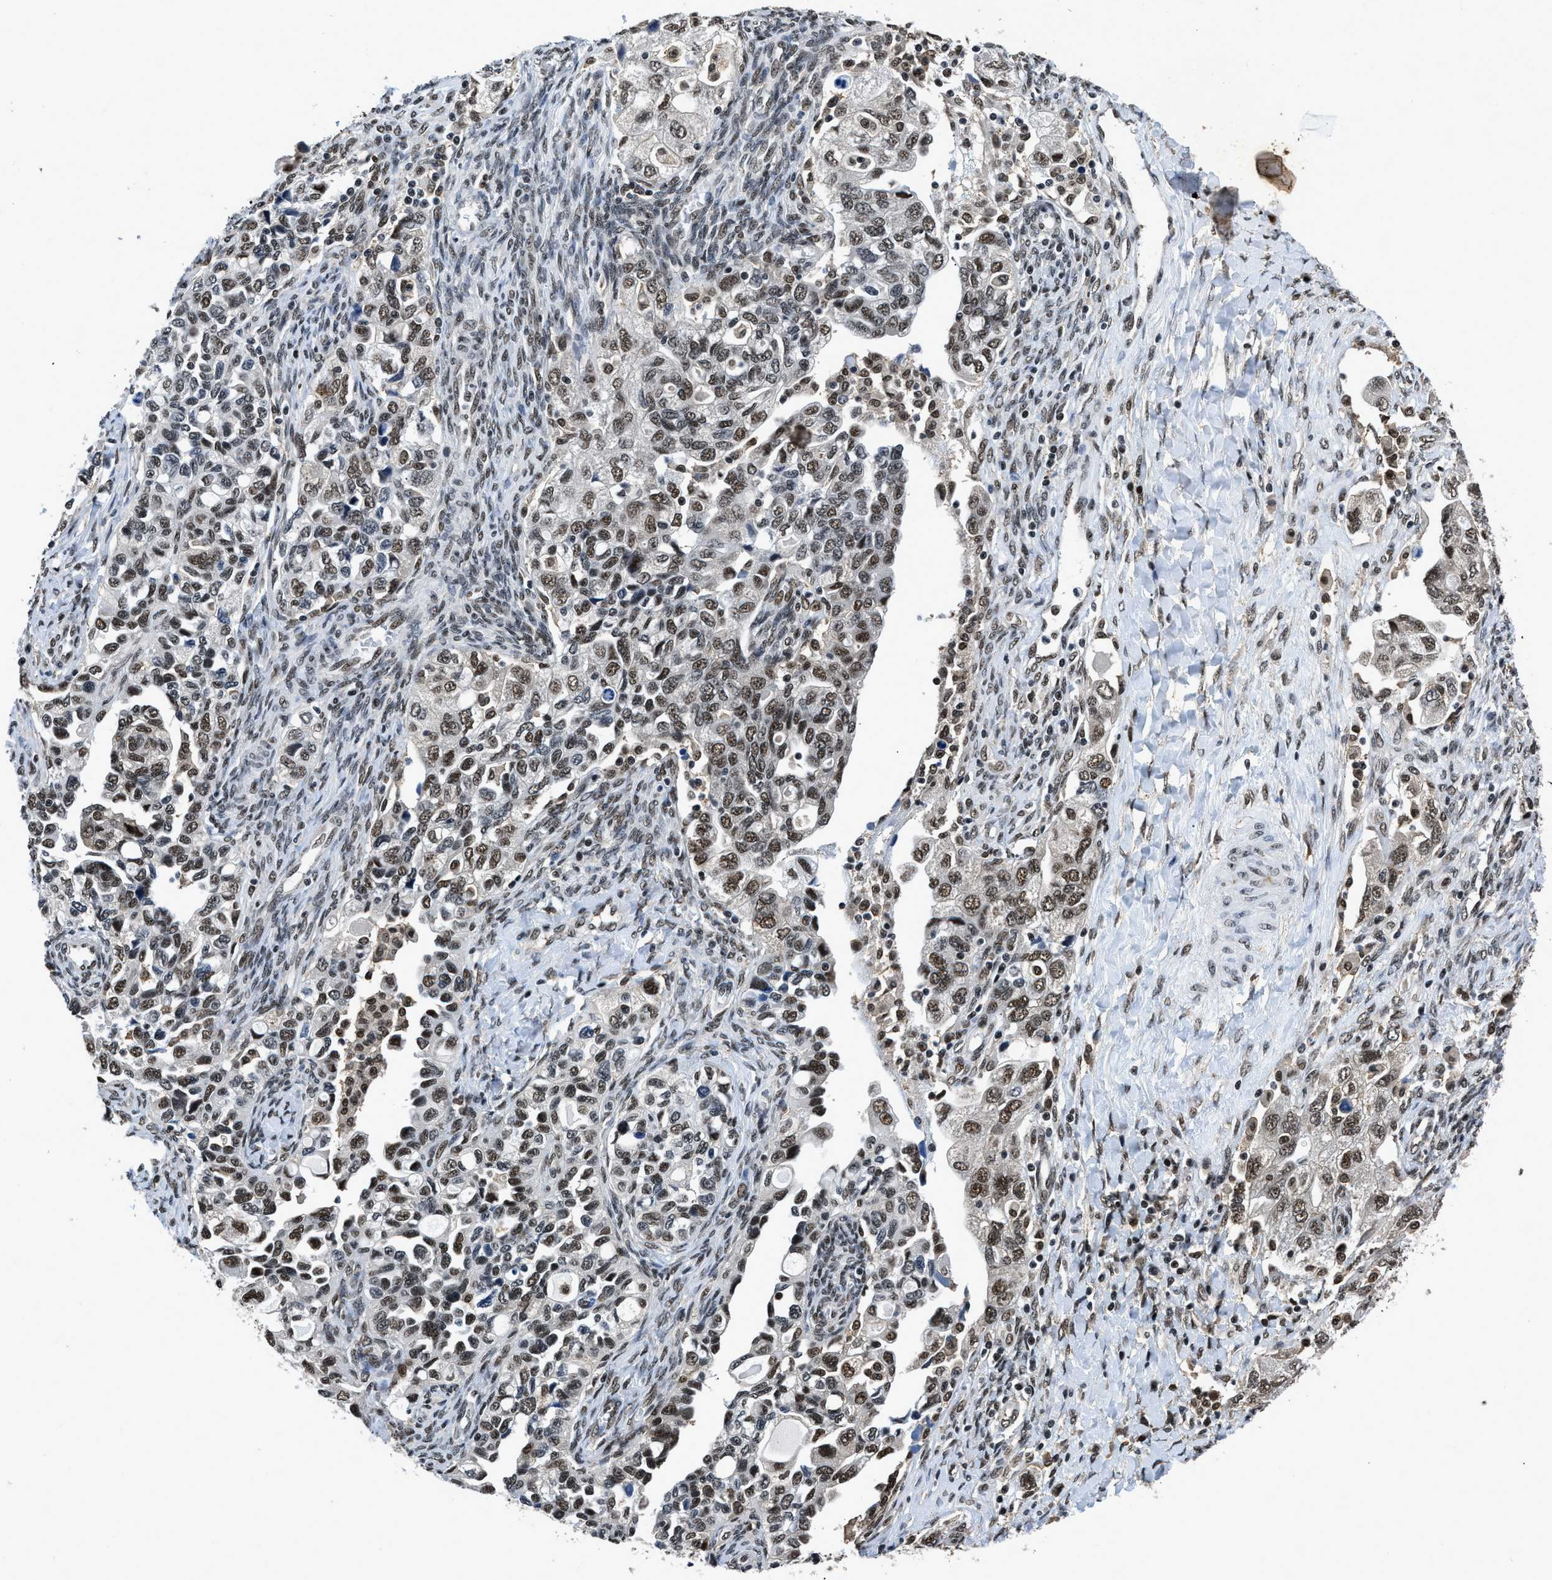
{"staining": {"intensity": "strong", "quantity": ">75%", "location": "nuclear"}, "tissue": "ovarian cancer", "cell_type": "Tumor cells", "image_type": "cancer", "snomed": [{"axis": "morphology", "description": "Carcinoma, NOS"}, {"axis": "morphology", "description": "Cystadenocarcinoma, serous, NOS"}, {"axis": "topography", "description": "Ovary"}], "caption": "An image showing strong nuclear positivity in approximately >75% of tumor cells in ovarian cancer, as visualized by brown immunohistochemical staining.", "gene": "HNRNPH2", "patient": {"sex": "female", "age": 69}}